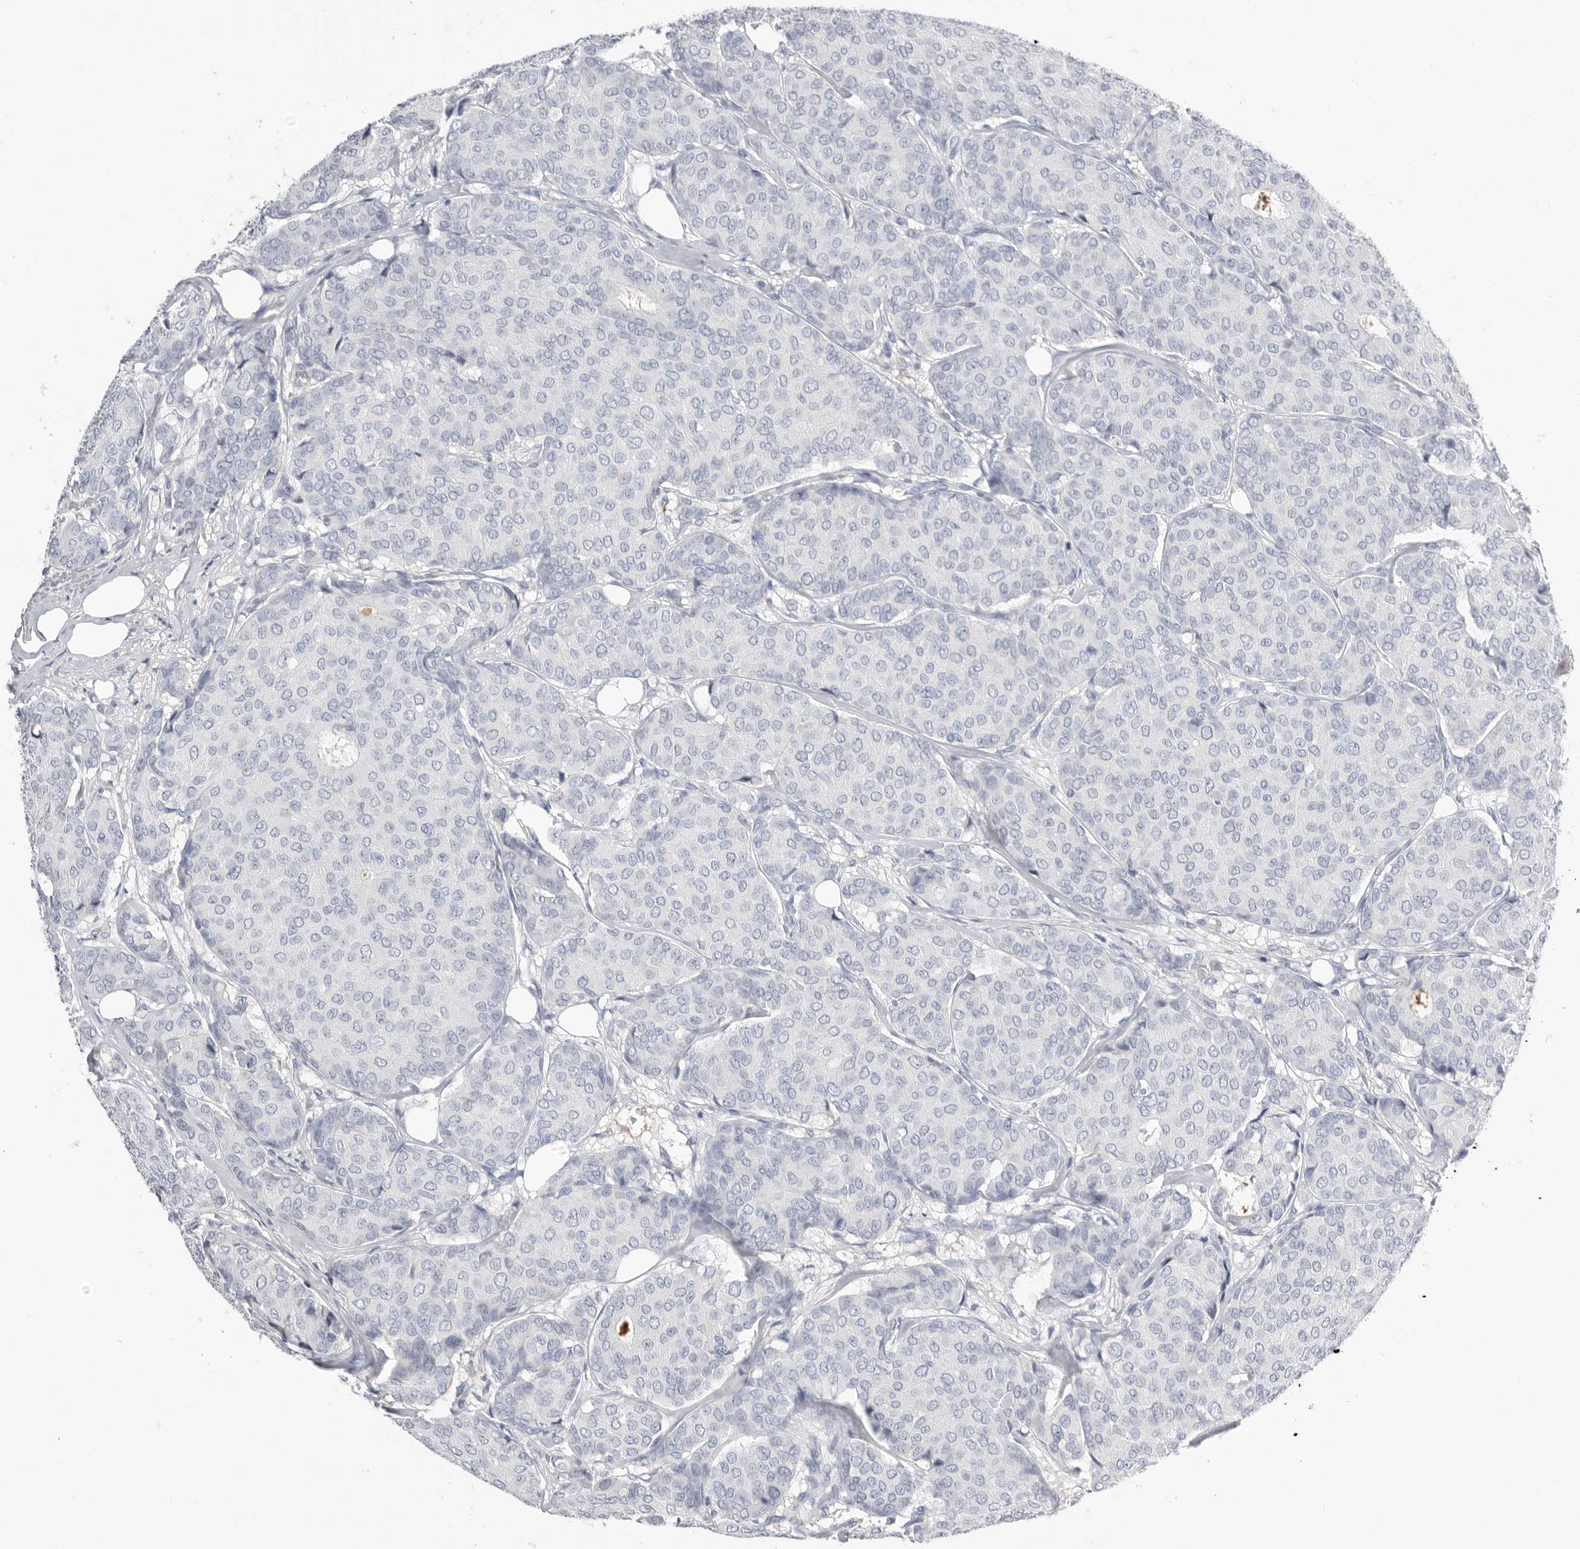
{"staining": {"intensity": "negative", "quantity": "none", "location": "none"}, "tissue": "breast cancer", "cell_type": "Tumor cells", "image_type": "cancer", "snomed": [{"axis": "morphology", "description": "Duct carcinoma"}, {"axis": "topography", "description": "Breast"}], "caption": "Tumor cells are negative for protein expression in human breast cancer.", "gene": "APOA2", "patient": {"sex": "female", "age": 75}}